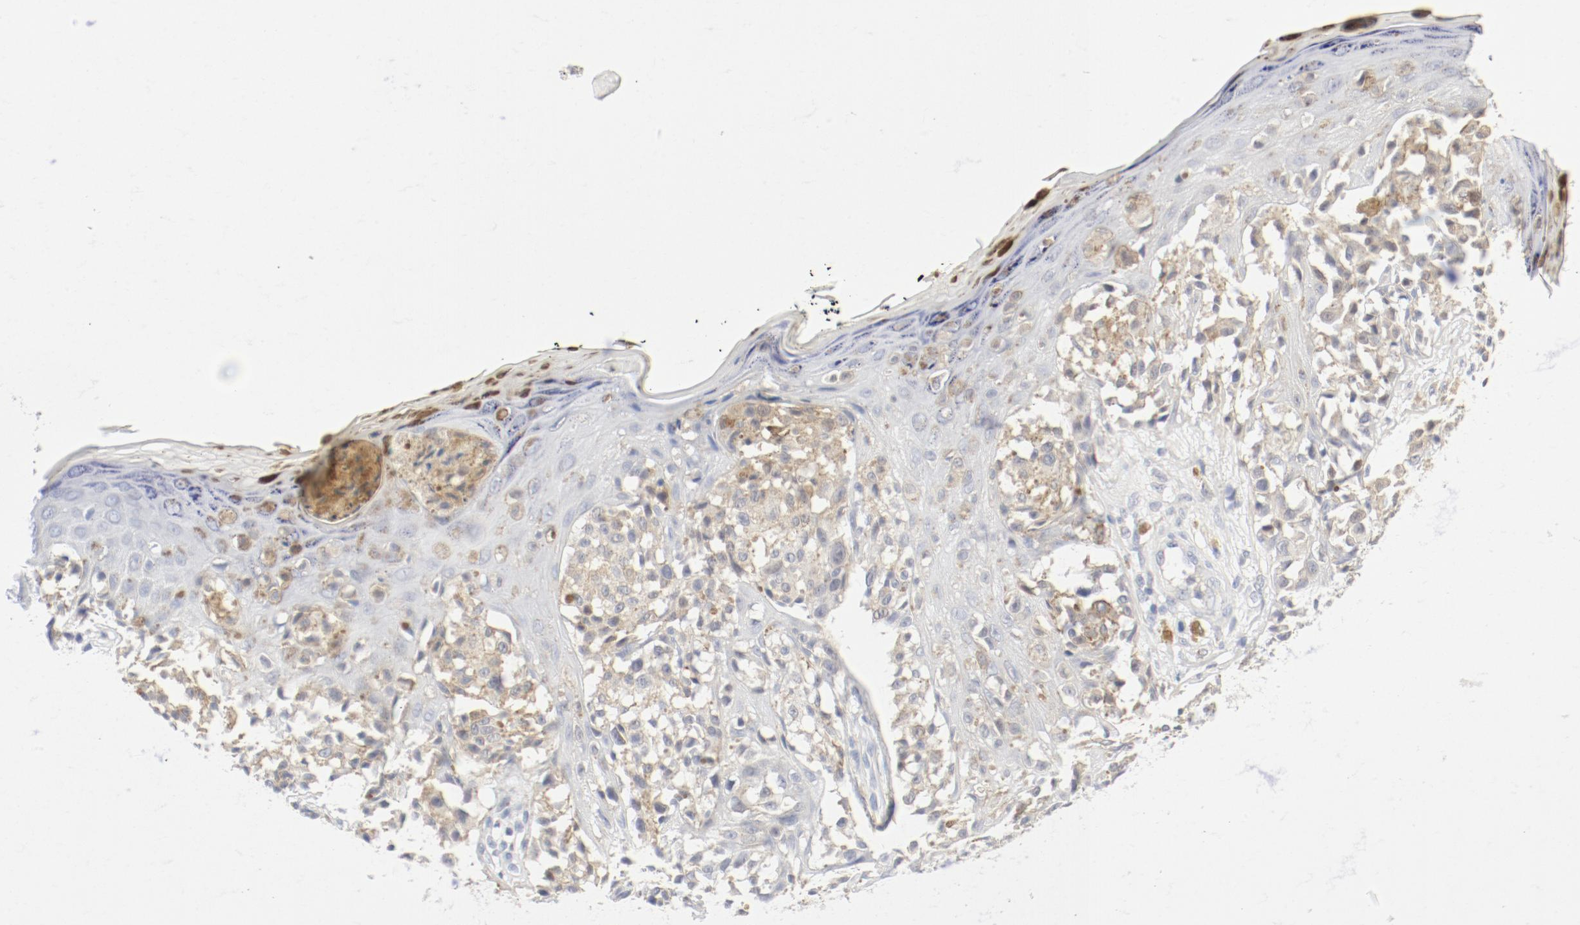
{"staining": {"intensity": "moderate", "quantity": "25%-75%", "location": "cytoplasmic/membranous"}, "tissue": "melanoma", "cell_type": "Tumor cells", "image_type": "cancer", "snomed": [{"axis": "morphology", "description": "Malignant melanoma, NOS"}, {"axis": "topography", "description": "Skin"}], "caption": "Melanoma stained for a protein (brown) shows moderate cytoplasmic/membranous positive expression in approximately 25%-75% of tumor cells.", "gene": "PGM1", "patient": {"sex": "female", "age": 38}}